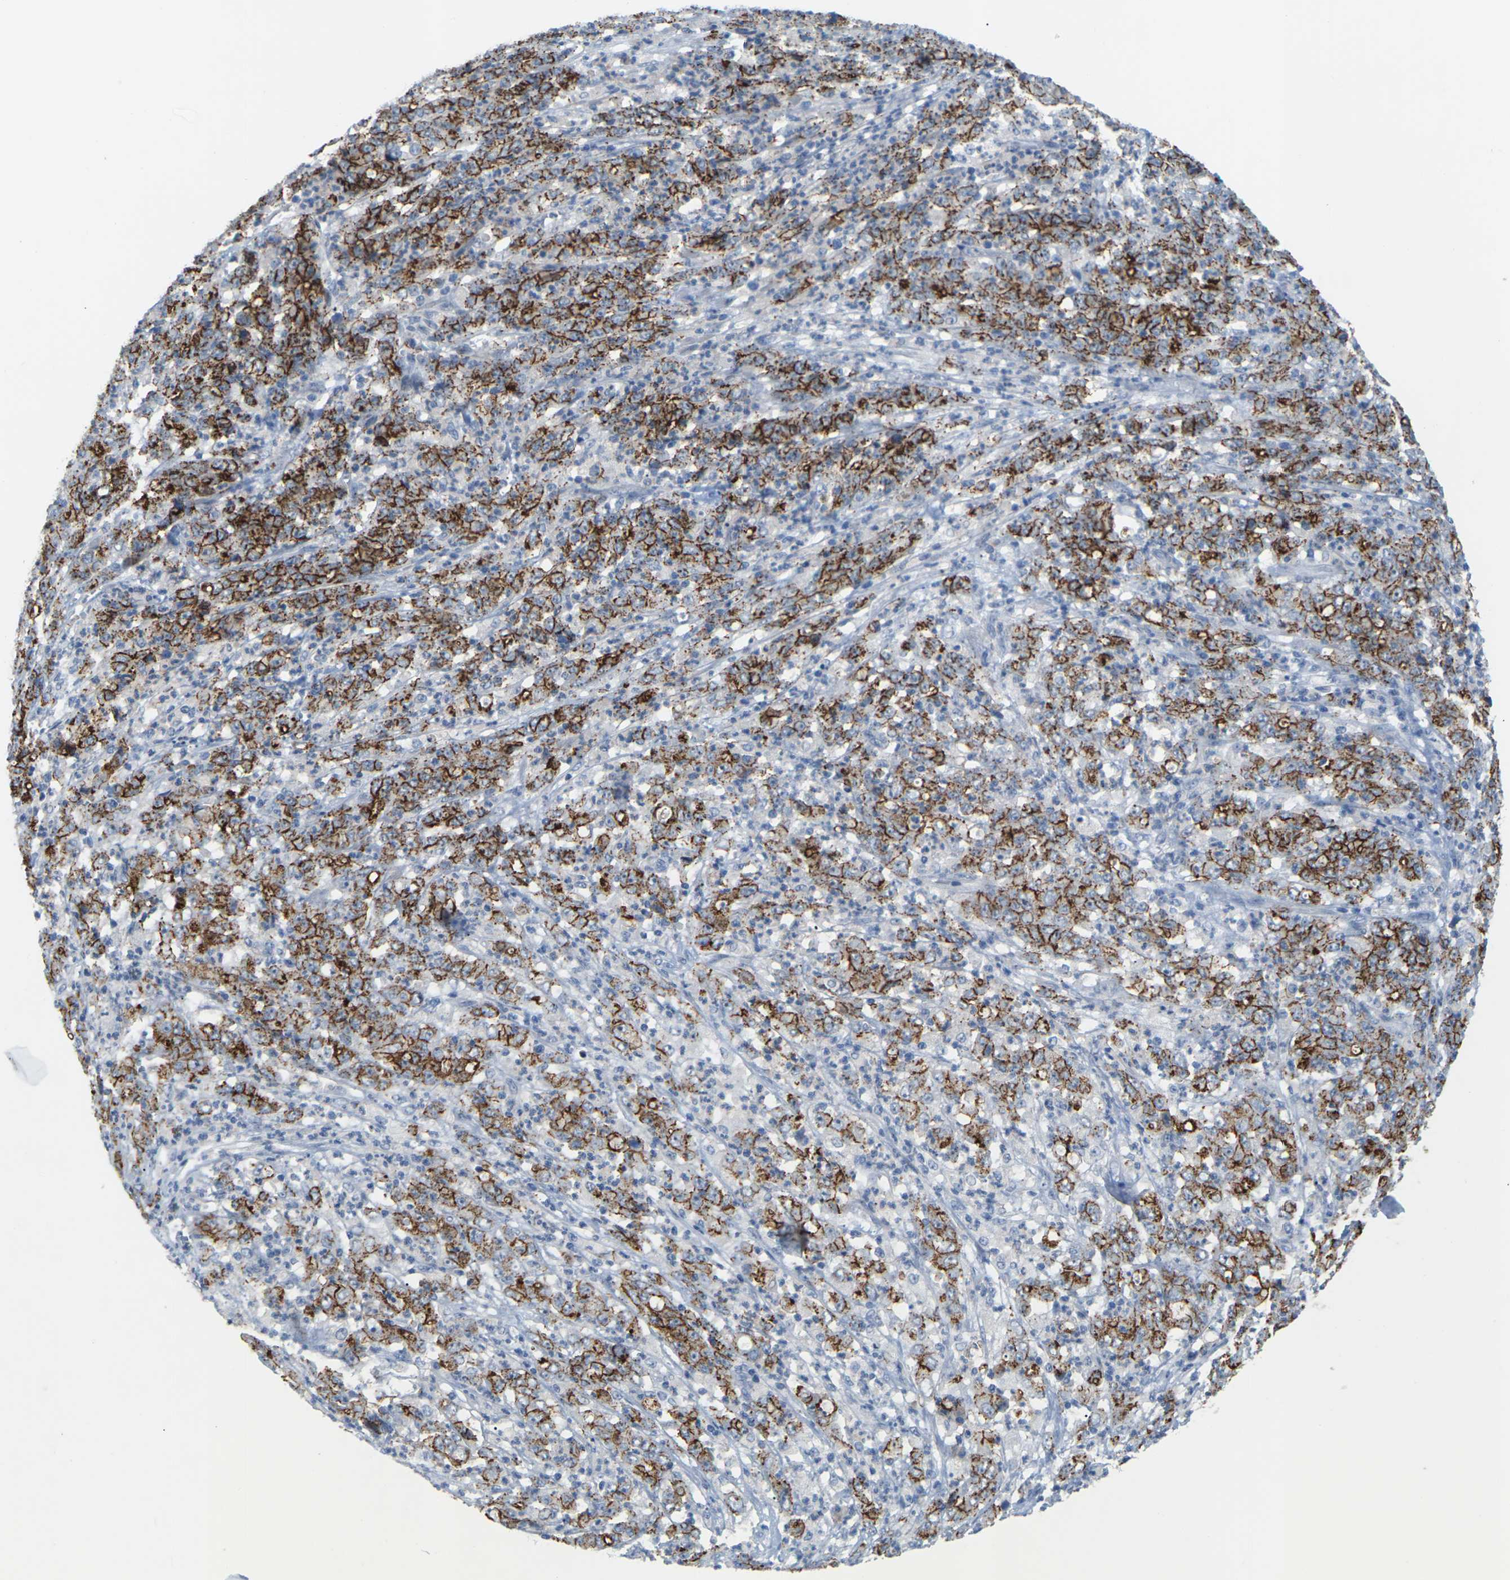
{"staining": {"intensity": "strong", "quantity": ">75%", "location": "cytoplasmic/membranous"}, "tissue": "stomach cancer", "cell_type": "Tumor cells", "image_type": "cancer", "snomed": [{"axis": "morphology", "description": "Adenocarcinoma, NOS"}, {"axis": "topography", "description": "Stomach, lower"}], "caption": "Strong cytoplasmic/membranous expression is appreciated in approximately >75% of tumor cells in stomach adenocarcinoma.", "gene": "CLDN3", "patient": {"sex": "female", "age": 71}}